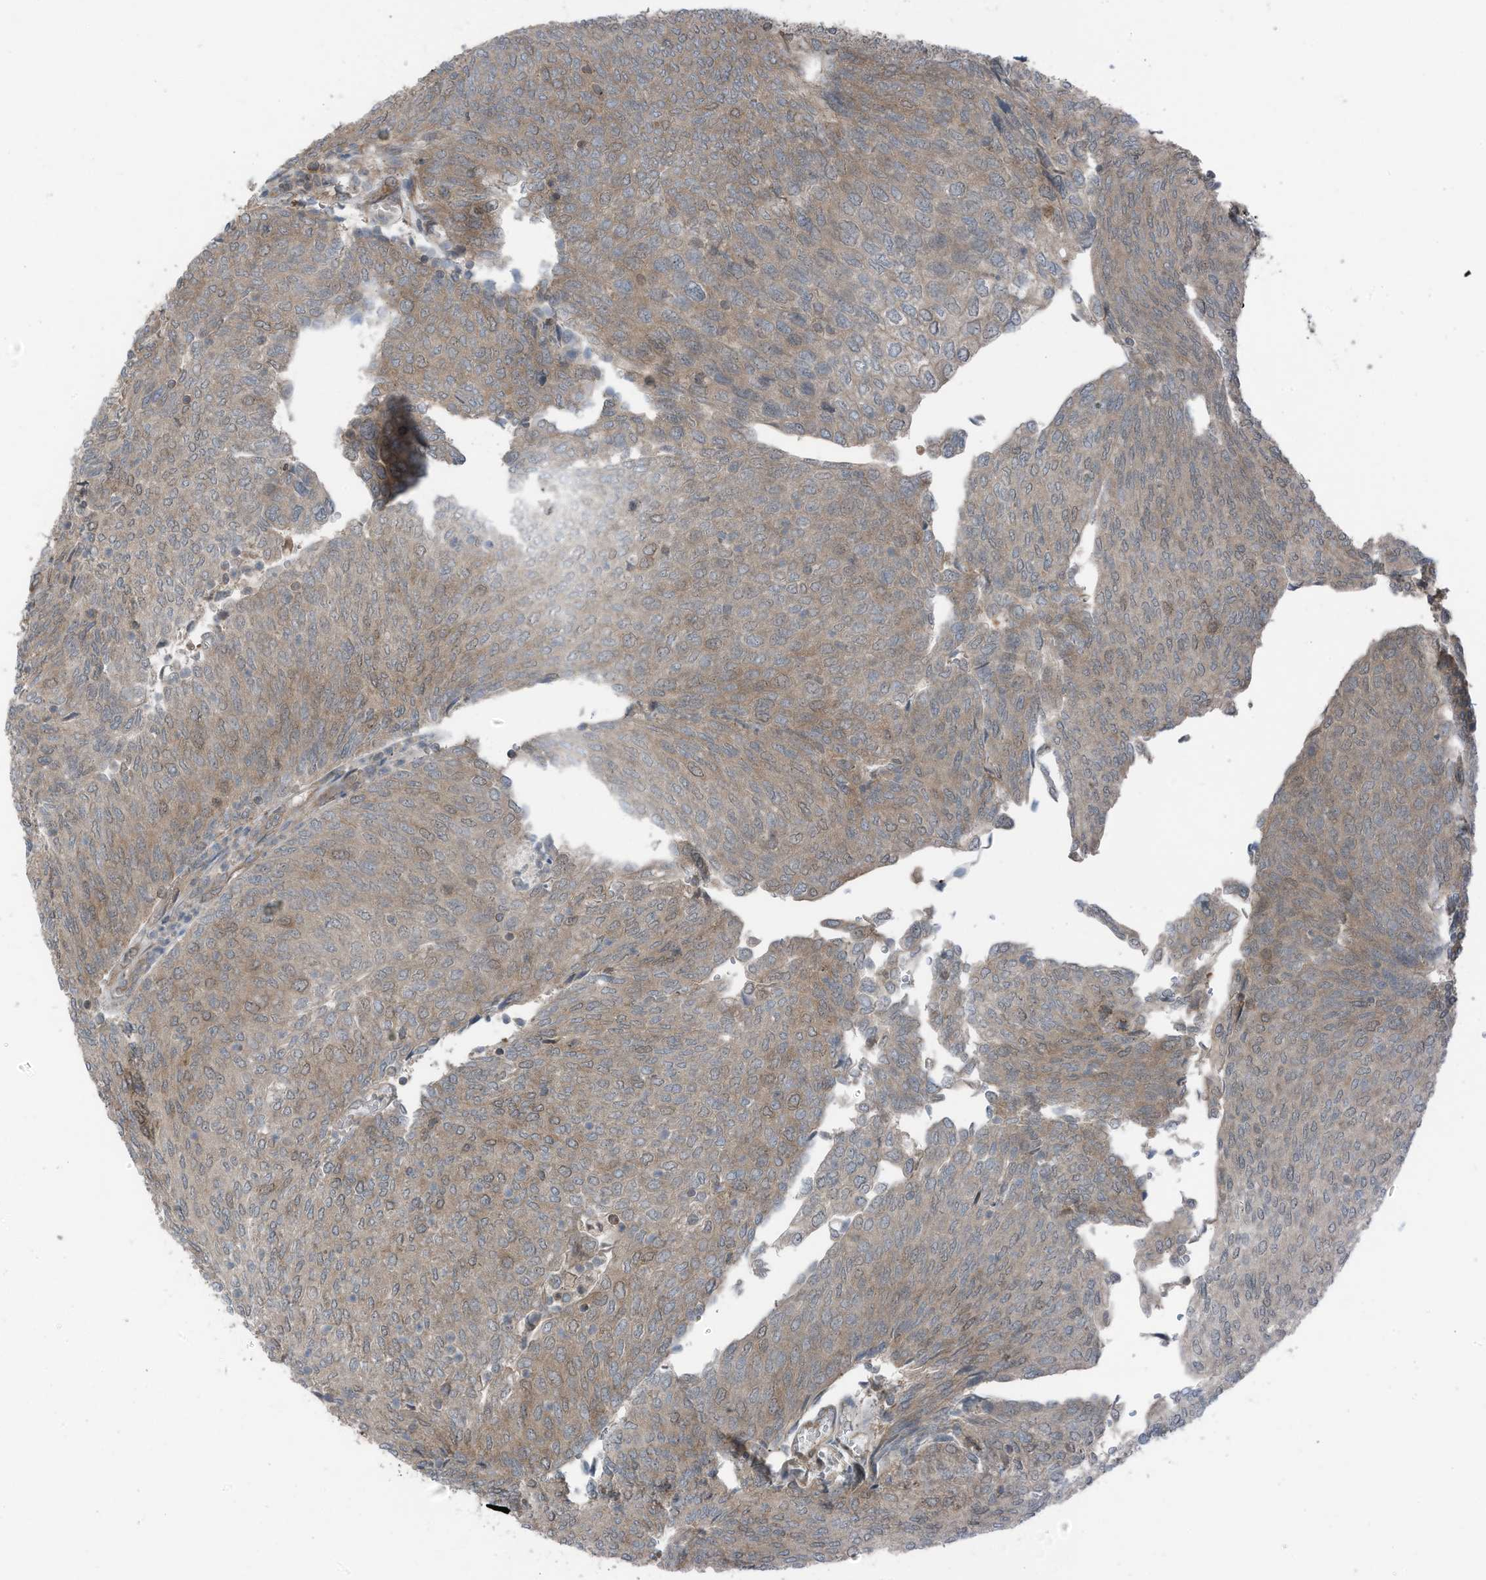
{"staining": {"intensity": "moderate", "quantity": "25%-75%", "location": "cytoplasmic/membranous"}, "tissue": "urothelial cancer", "cell_type": "Tumor cells", "image_type": "cancer", "snomed": [{"axis": "morphology", "description": "Urothelial carcinoma, Low grade"}, {"axis": "topography", "description": "Urinary bladder"}], "caption": "A medium amount of moderate cytoplasmic/membranous staining is appreciated in about 25%-75% of tumor cells in urothelial cancer tissue. (brown staining indicates protein expression, while blue staining denotes nuclei).", "gene": "TXNDC9", "patient": {"sex": "female", "age": 79}}